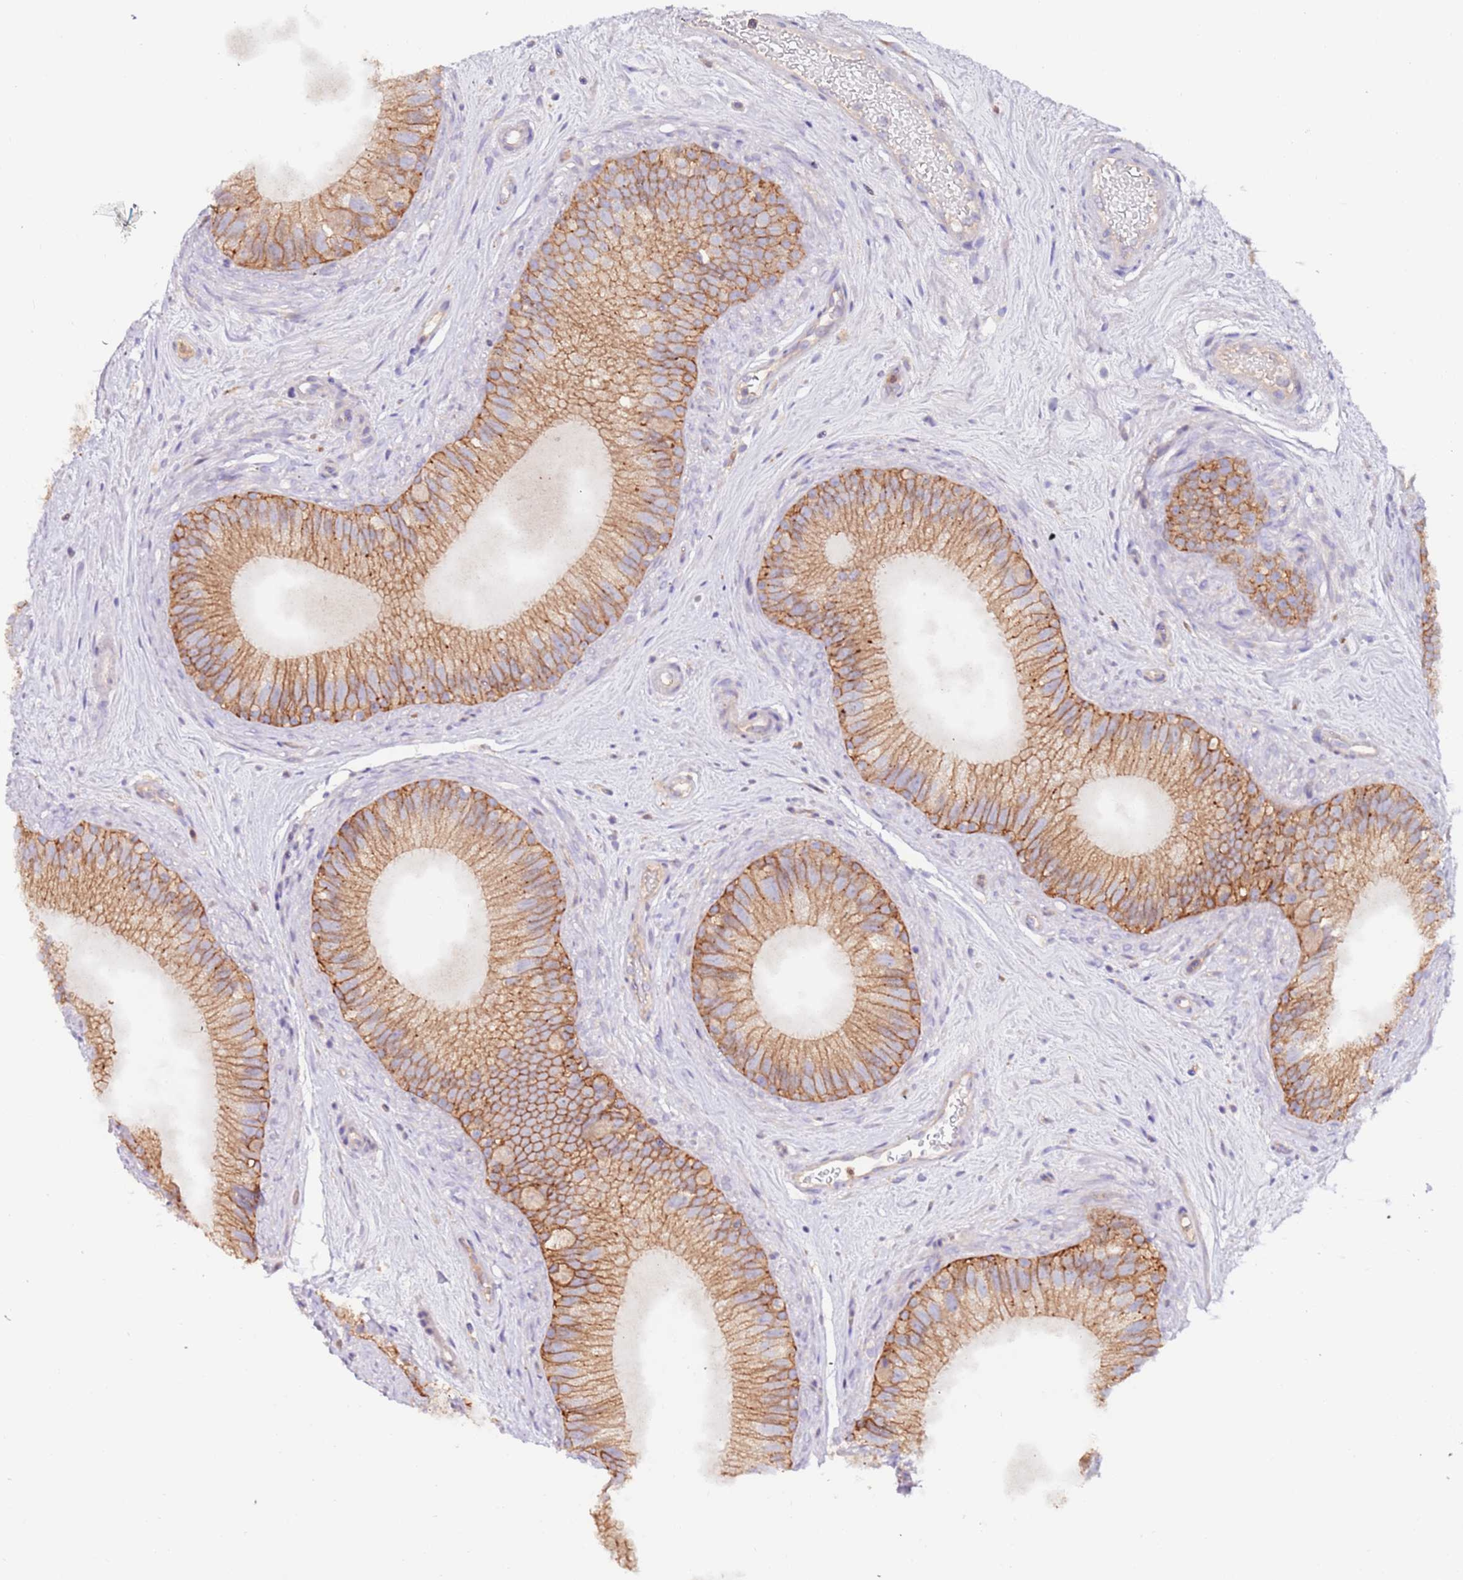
{"staining": {"intensity": "moderate", "quantity": ">75%", "location": "cytoplasmic/membranous"}, "tissue": "epididymis", "cell_type": "Glandular cells", "image_type": "normal", "snomed": [{"axis": "morphology", "description": "Normal tissue, NOS"}, {"axis": "topography", "description": "Epididymis"}], "caption": "The histopathology image exhibits a brown stain indicating the presence of a protein in the cytoplasmic/membranous of glandular cells in epididymis. The staining was performed using DAB to visualize the protein expression in brown, while the nuclei were stained in blue with hematoxylin (Magnification: 20x).", "gene": "FLVCR1", "patient": {"sex": "male", "age": 71}}